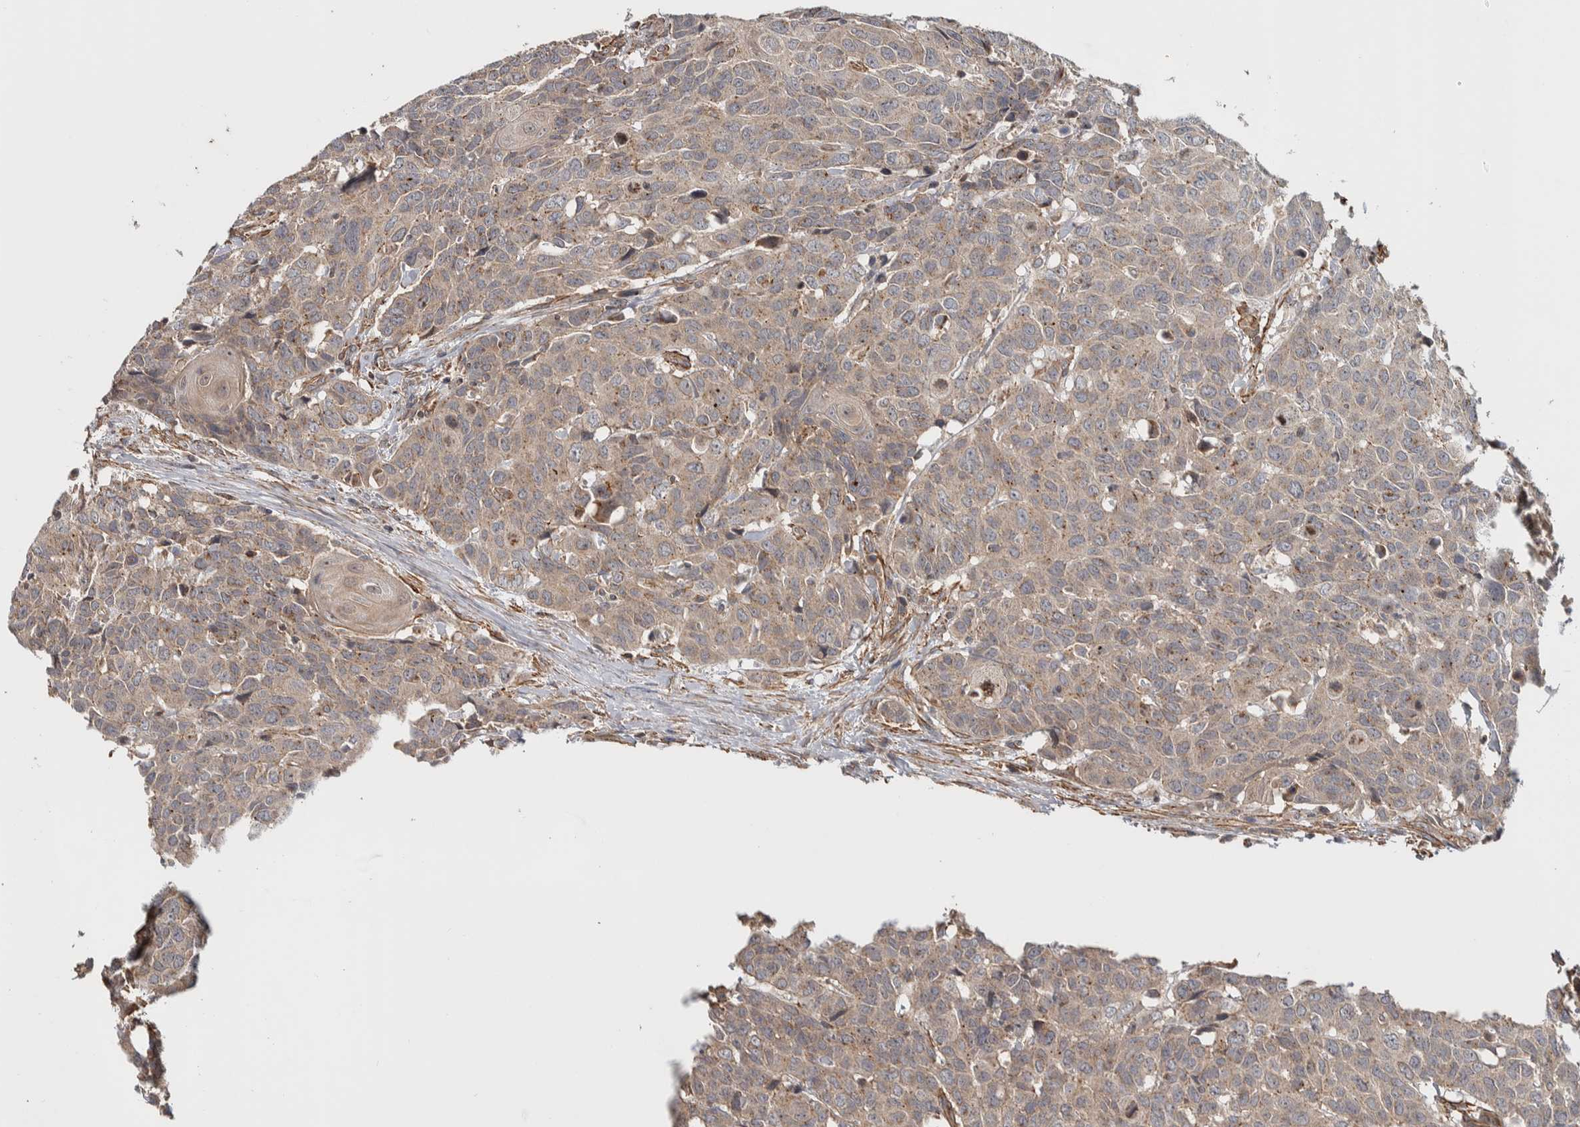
{"staining": {"intensity": "weak", "quantity": ">75%", "location": "cytoplasmic/membranous"}, "tissue": "head and neck cancer", "cell_type": "Tumor cells", "image_type": "cancer", "snomed": [{"axis": "morphology", "description": "Squamous cell carcinoma, NOS"}, {"axis": "topography", "description": "Head-Neck"}], "caption": "An image of human head and neck cancer stained for a protein exhibits weak cytoplasmic/membranous brown staining in tumor cells.", "gene": "CHMP4C", "patient": {"sex": "male", "age": 66}}